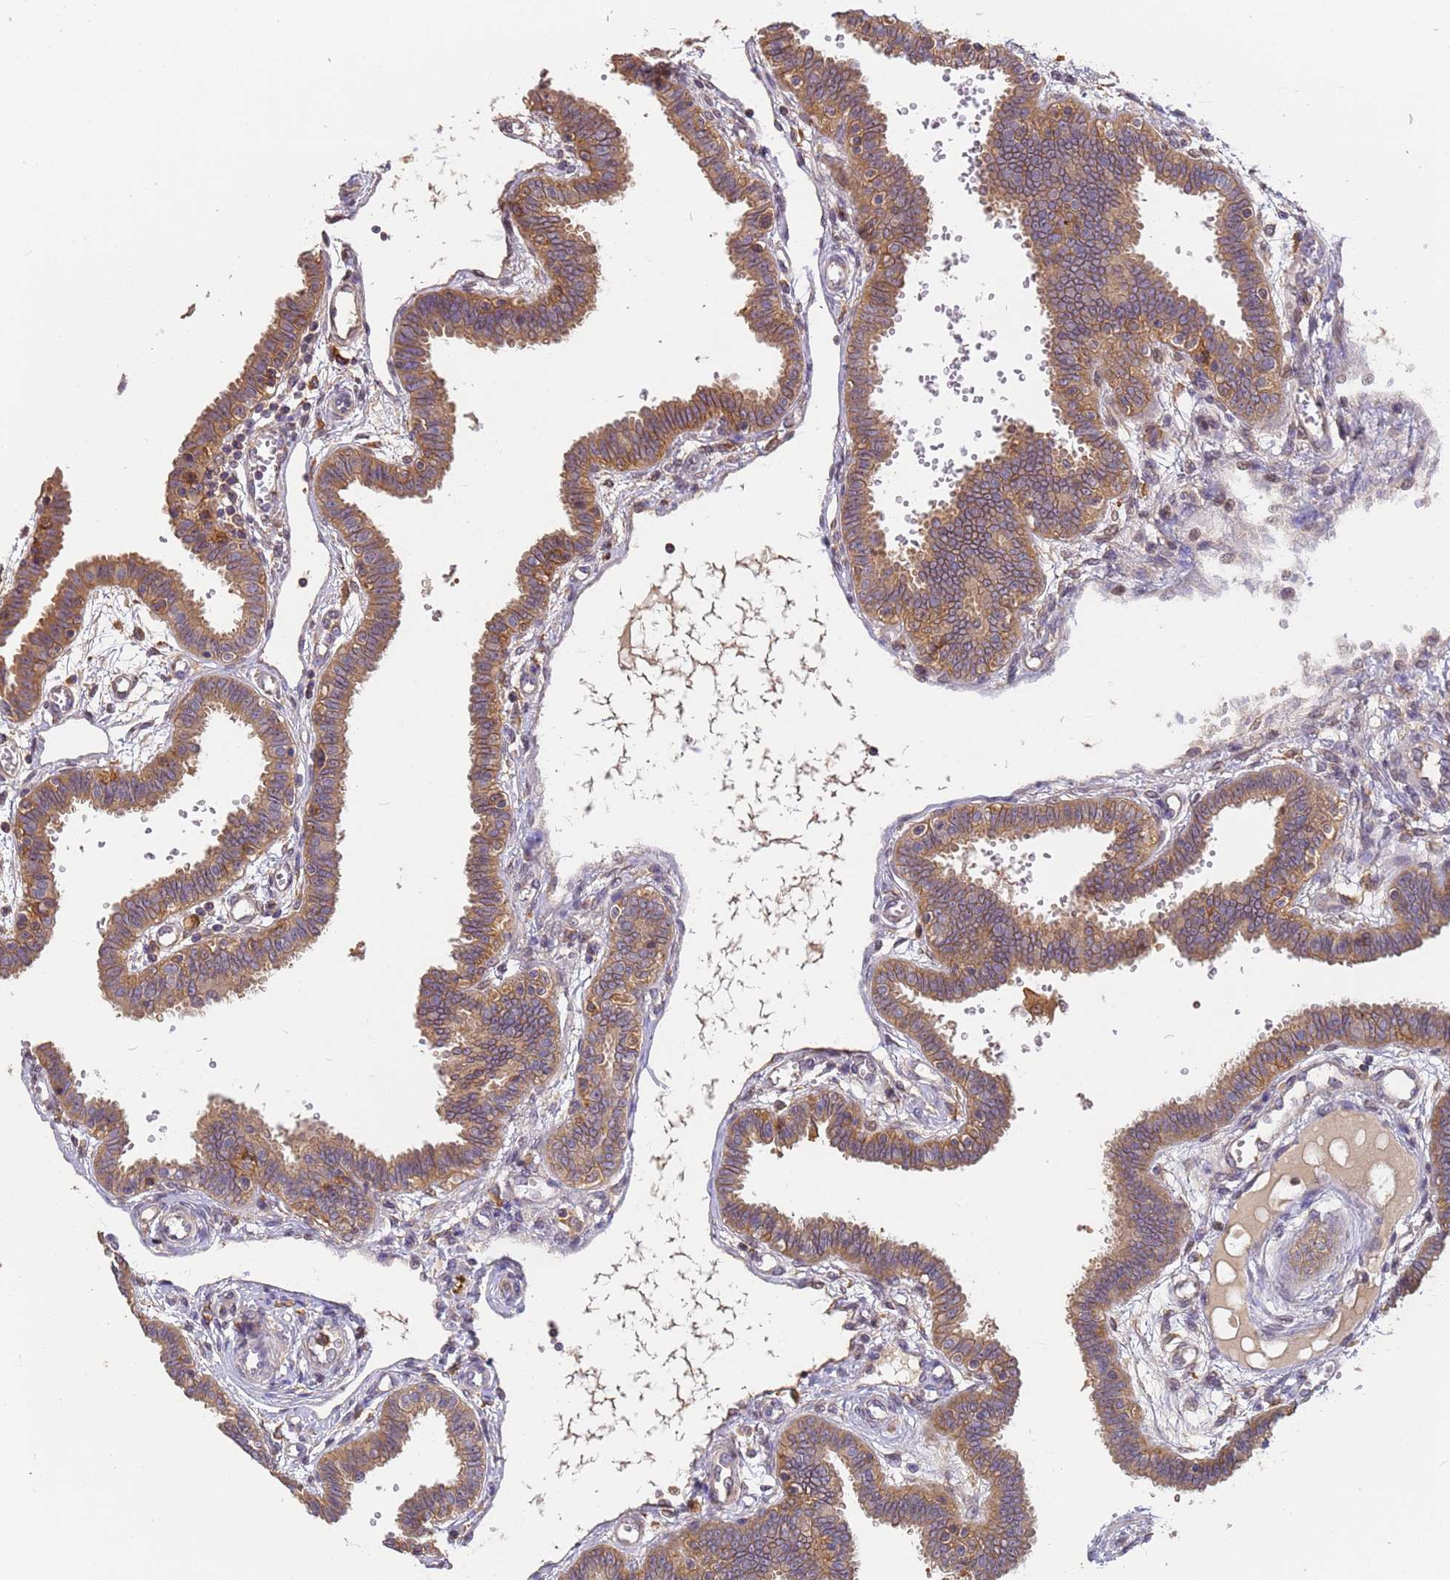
{"staining": {"intensity": "moderate", "quantity": ">75%", "location": "cytoplasmic/membranous"}, "tissue": "fallopian tube", "cell_type": "Glandular cells", "image_type": "normal", "snomed": [{"axis": "morphology", "description": "Normal tissue, NOS"}, {"axis": "topography", "description": "Fallopian tube"}], "caption": "Immunohistochemistry photomicrograph of benign human fallopian tube stained for a protein (brown), which shows medium levels of moderate cytoplasmic/membranous expression in approximately >75% of glandular cells.", "gene": "M6PR", "patient": {"sex": "female", "age": 32}}